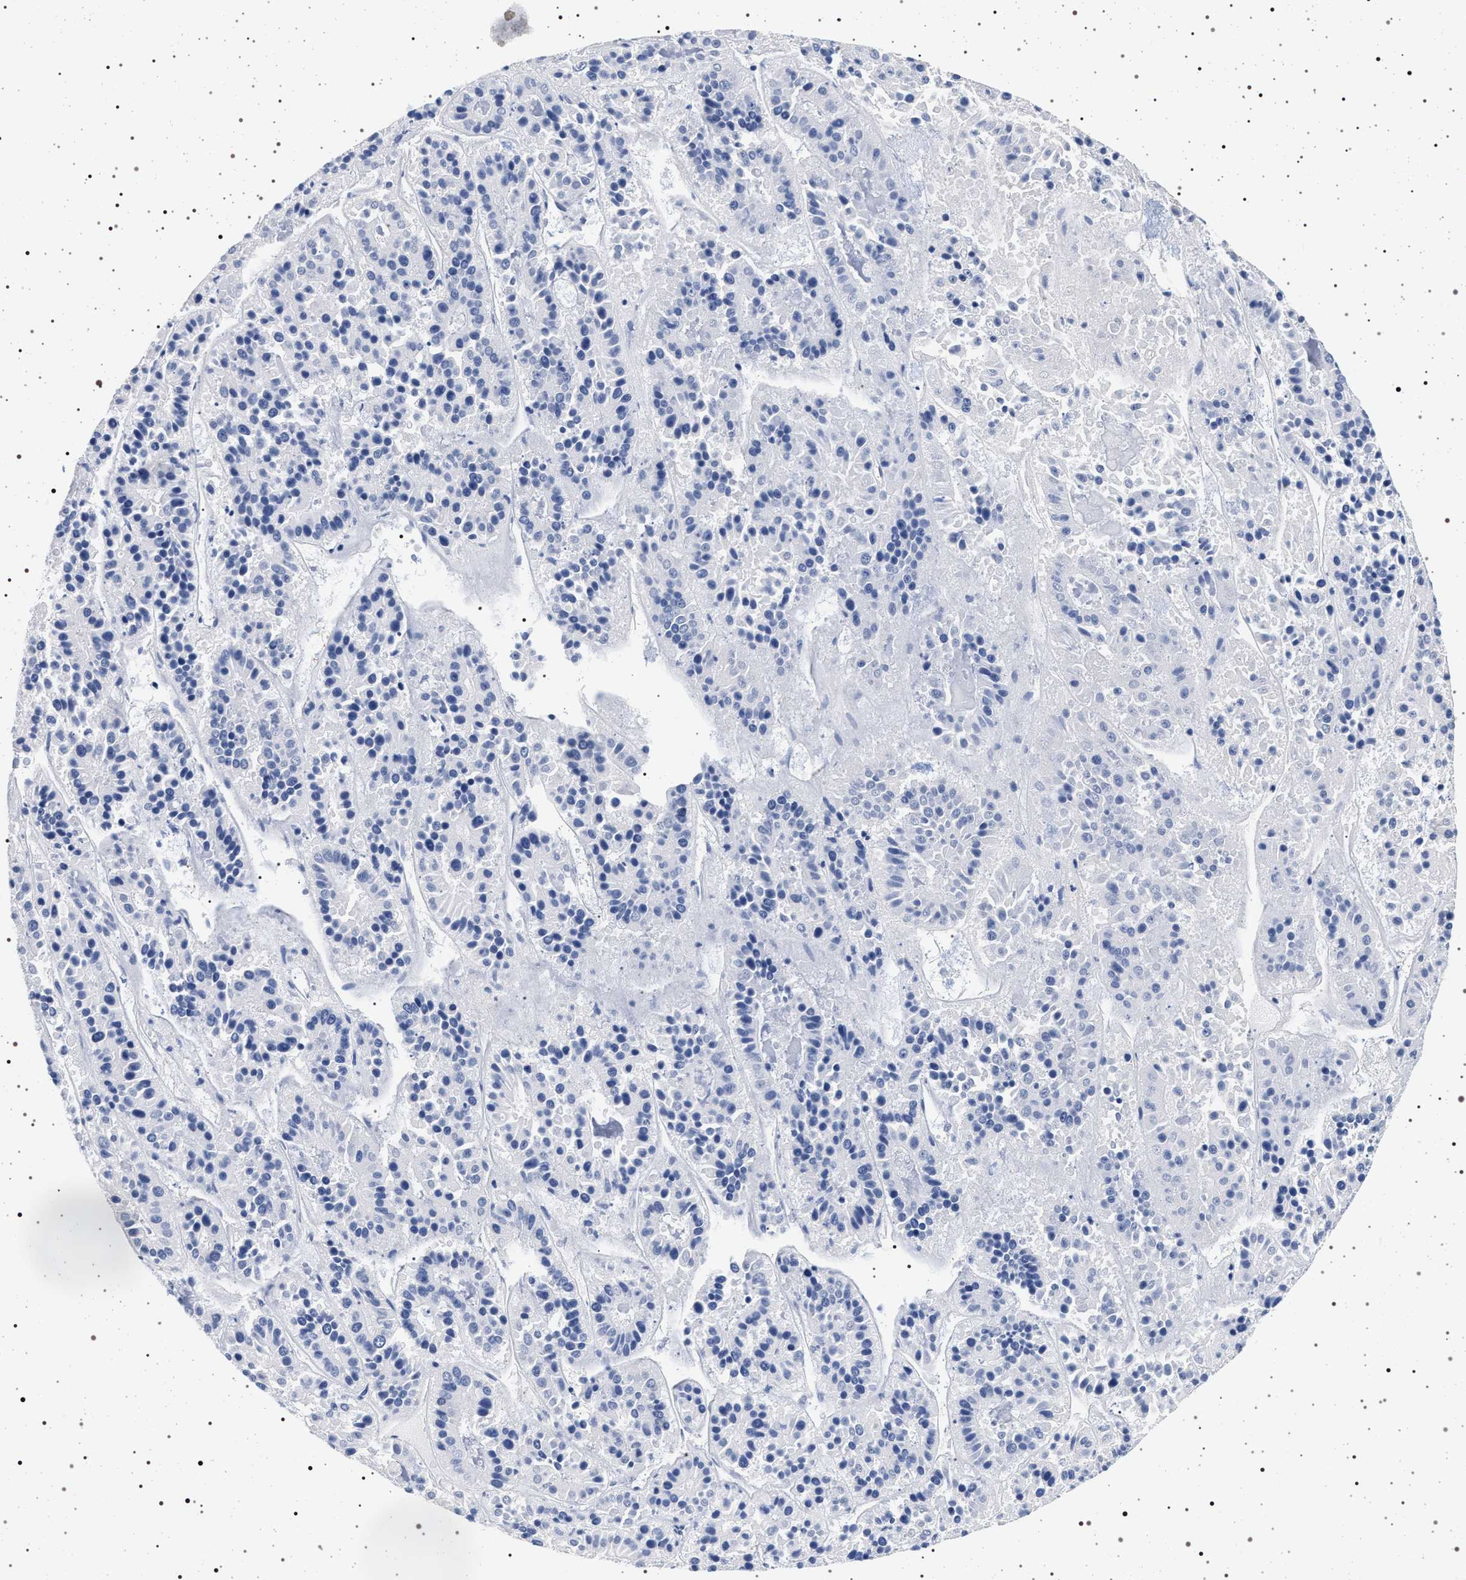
{"staining": {"intensity": "negative", "quantity": "none", "location": "none"}, "tissue": "pancreatic cancer", "cell_type": "Tumor cells", "image_type": "cancer", "snomed": [{"axis": "morphology", "description": "Adenocarcinoma, NOS"}, {"axis": "topography", "description": "Pancreas"}], "caption": "A high-resolution micrograph shows immunohistochemistry staining of pancreatic cancer (adenocarcinoma), which demonstrates no significant positivity in tumor cells. (DAB immunohistochemistry (IHC) with hematoxylin counter stain).", "gene": "HSD17B1", "patient": {"sex": "male", "age": 50}}